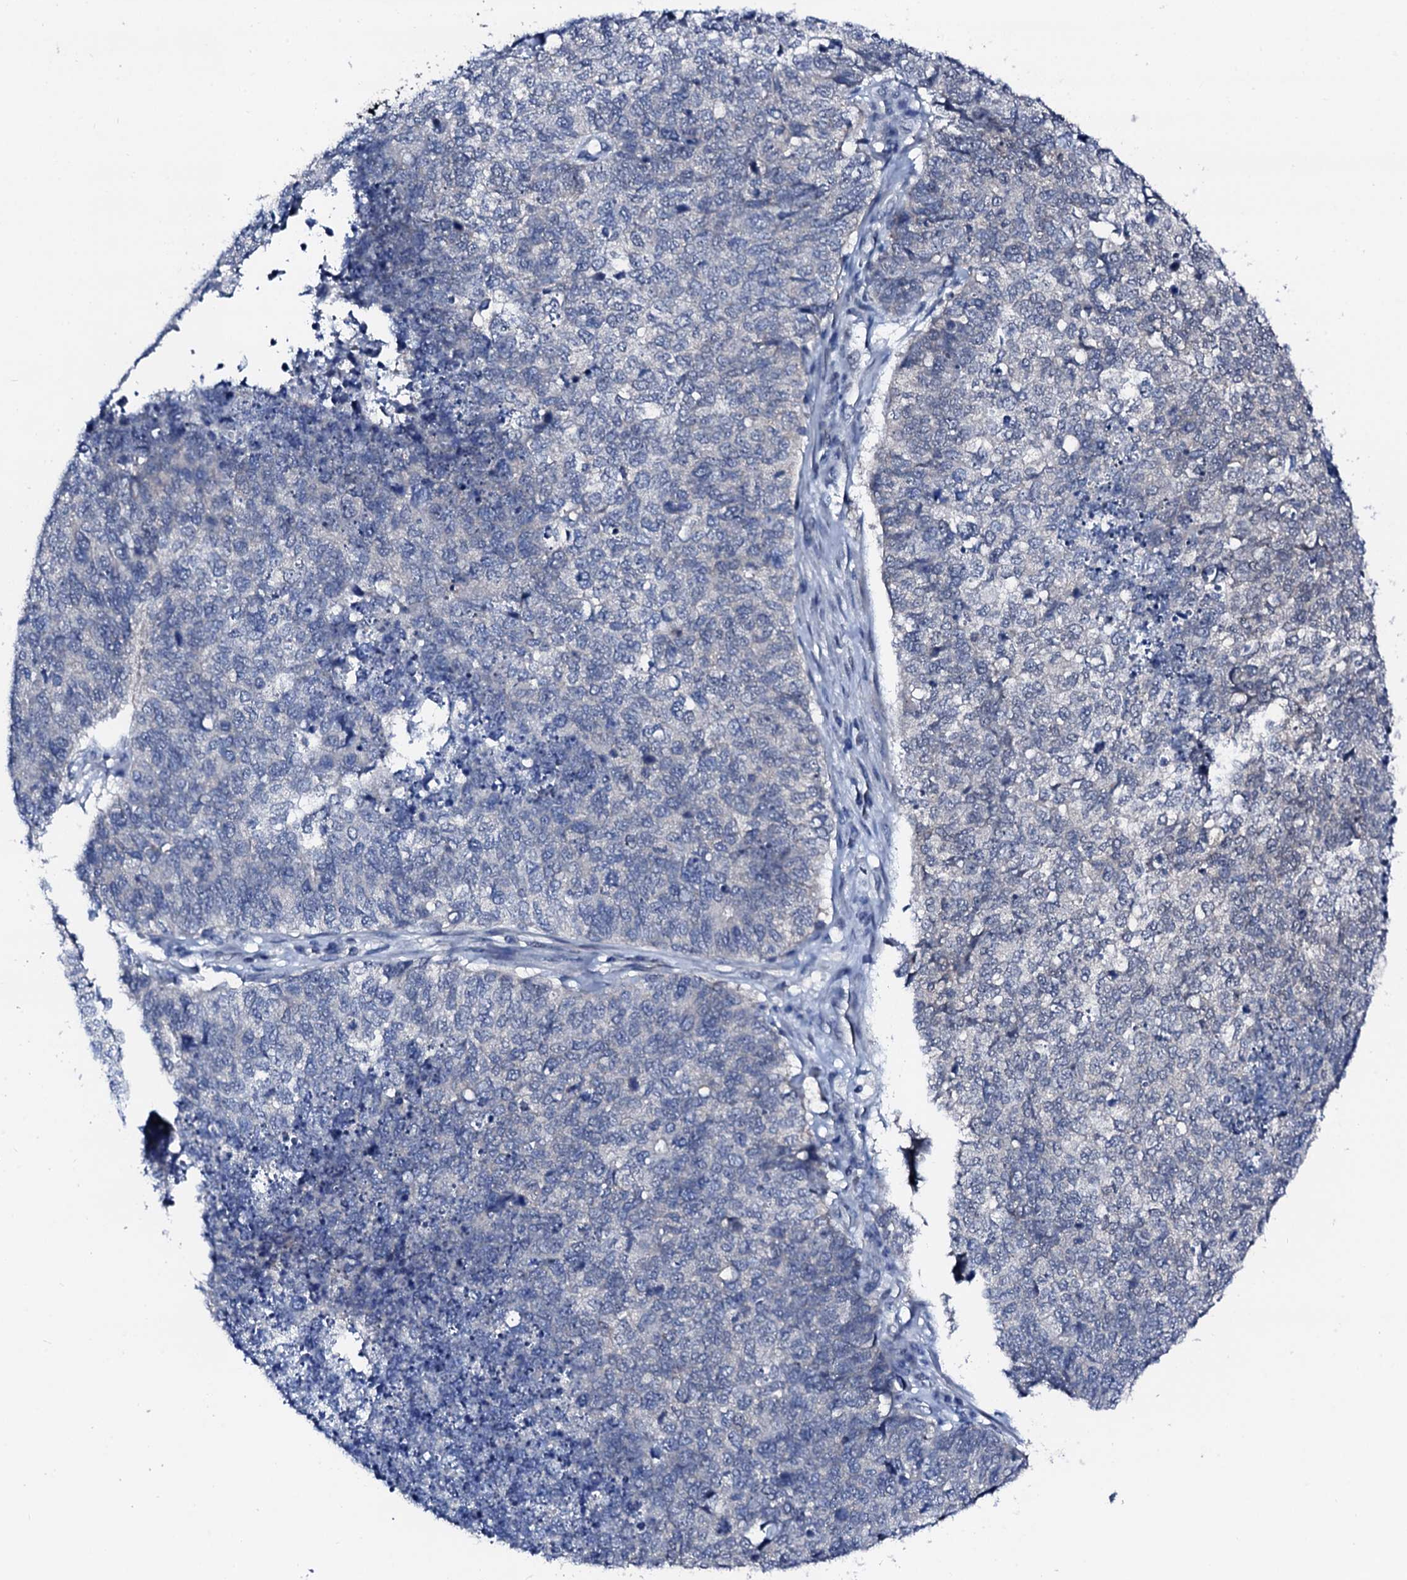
{"staining": {"intensity": "negative", "quantity": "none", "location": "none"}, "tissue": "cervical cancer", "cell_type": "Tumor cells", "image_type": "cancer", "snomed": [{"axis": "morphology", "description": "Squamous cell carcinoma, NOS"}, {"axis": "topography", "description": "Cervix"}], "caption": "The immunohistochemistry photomicrograph has no significant staining in tumor cells of cervical squamous cell carcinoma tissue.", "gene": "TRAFD1", "patient": {"sex": "female", "age": 63}}